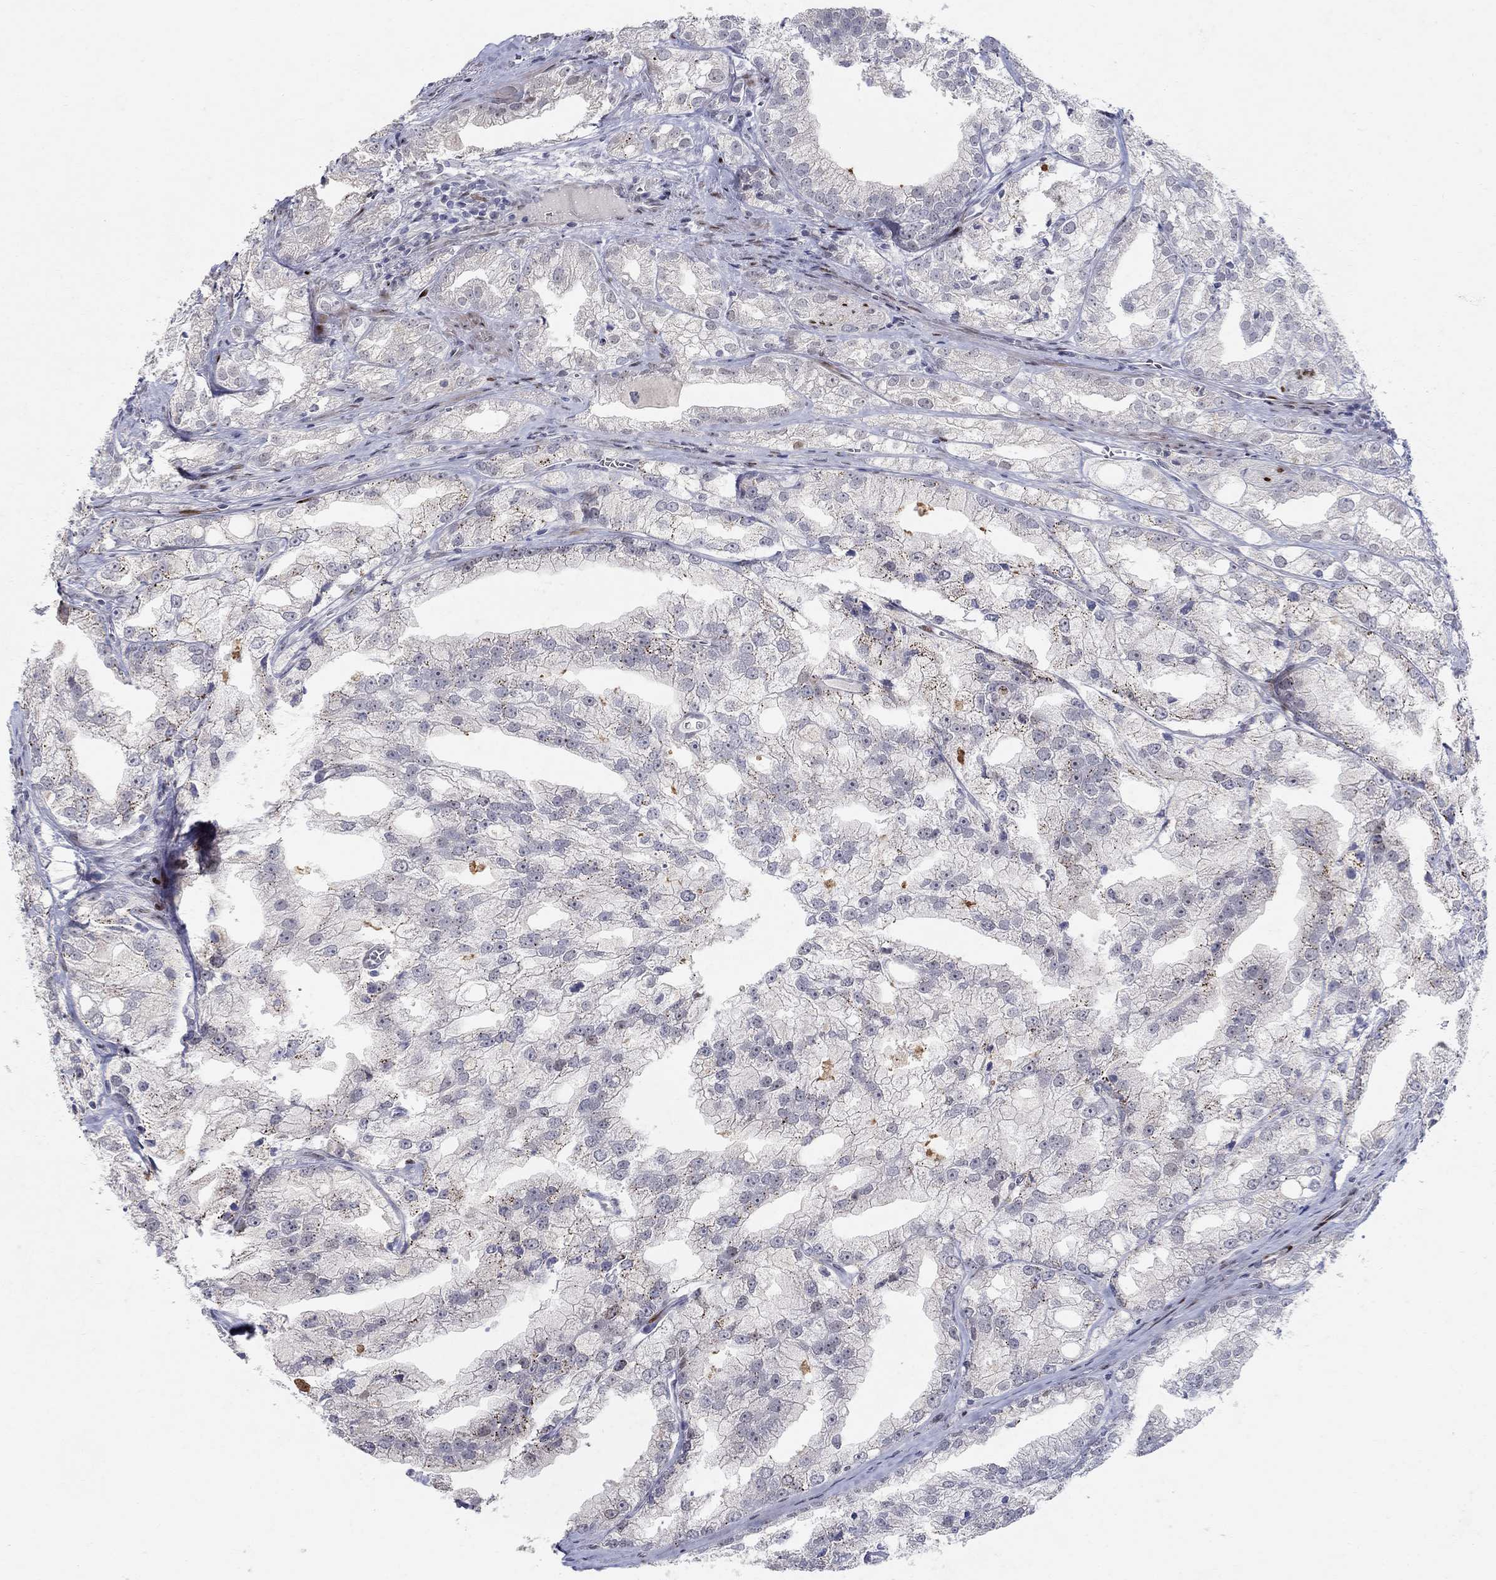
{"staining": {"intensity": "negative", "quantity": "none", "location": "none"}, "tissue": "prostate cancer", "cell_type": "Tumor cells", "image_type": "cancer", "snomed": [{"axis": "morphology", "description": "Adenocarcinoma, NOS"}, {"axis": "topography", "description": "Prostate"}], "caption": "Human adenocarcinoma (prostate) stained for a protein using immunohistochemistry (IHC) displays no expression in tumor cells.", "gene": "RAPGEF5", "patient": {"sex": "male", "age": 70}}